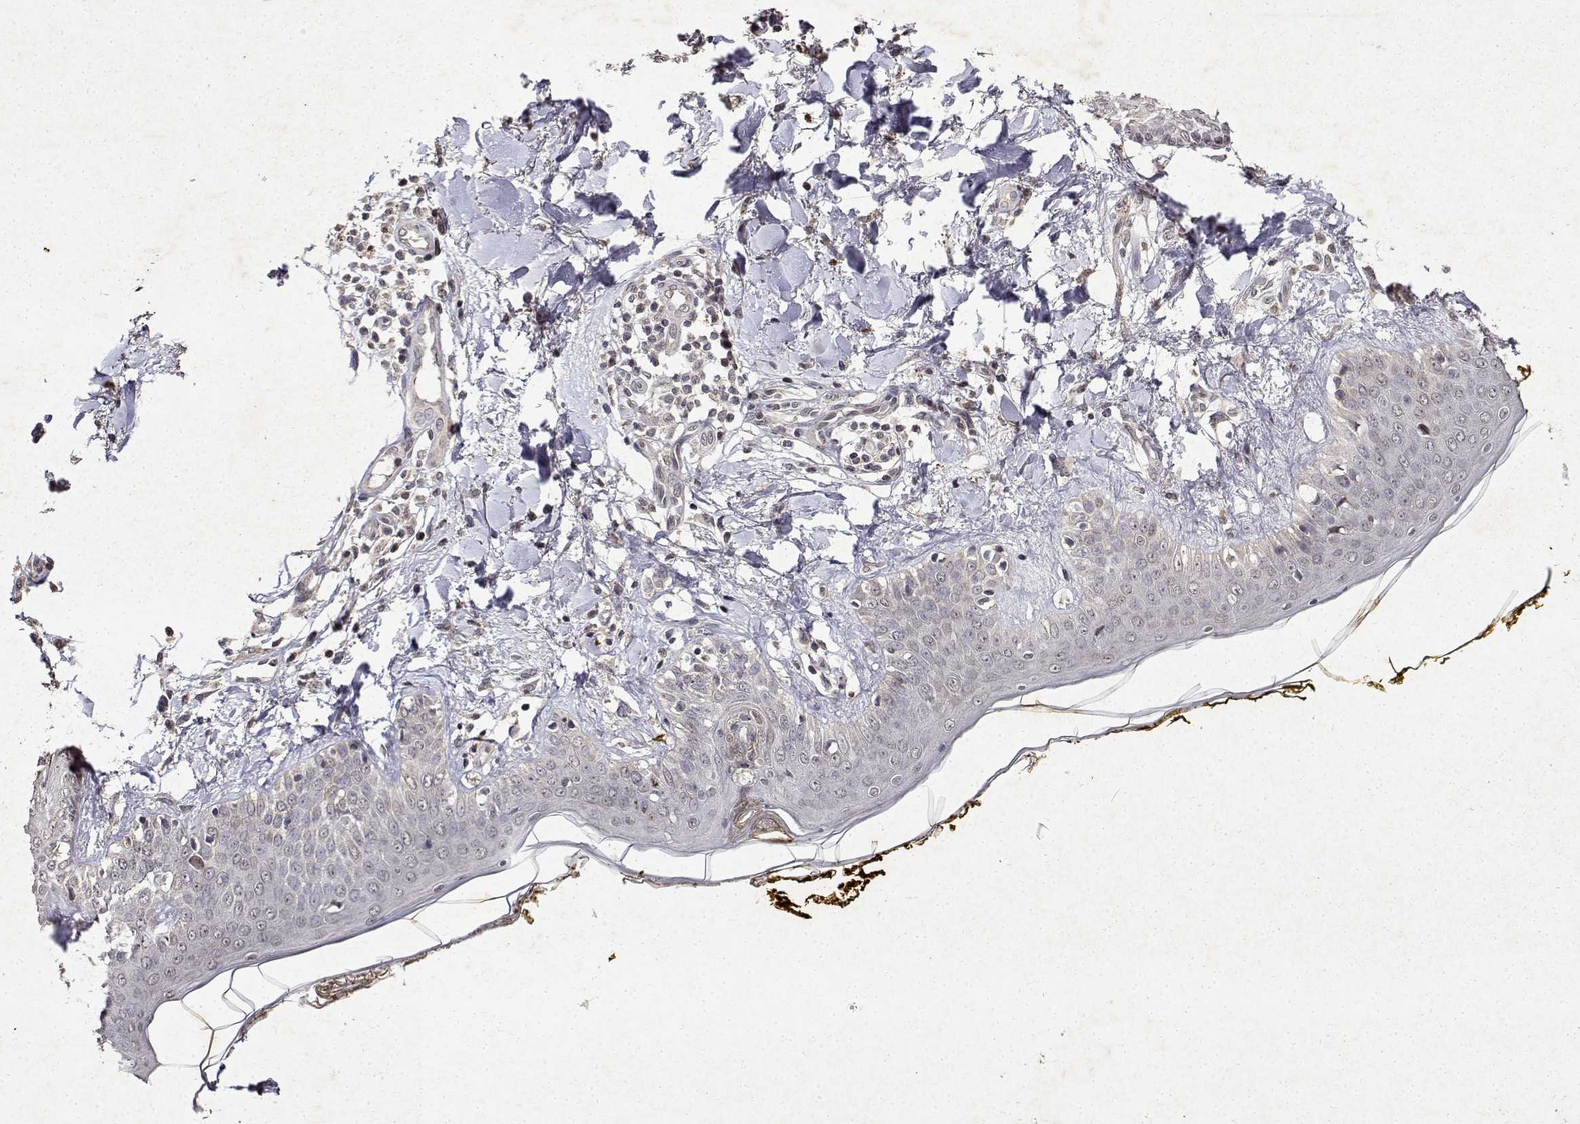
{"staining": {"intensity": "negative", "quantity": "none", "location": "none"}, "tissue": "skin", "cell_type": "Fibroblasts", "image_type": "normal", "snomed": [{"axis": "morphology", "description": "Normal tissue, NOS"}, {"axis": "topography", "description": "Skin"}], "caption": "Normal skin was stained to show a protein in brown. There is no significant expression in fibroblasts. The staining is performed using DAB (3,3'-diaminobenzidine) brown chromogen with nuclei counter-stained in using hematoxylin.", "gene": "BDNF", "patient": {"sex": "female", "age": 34}}